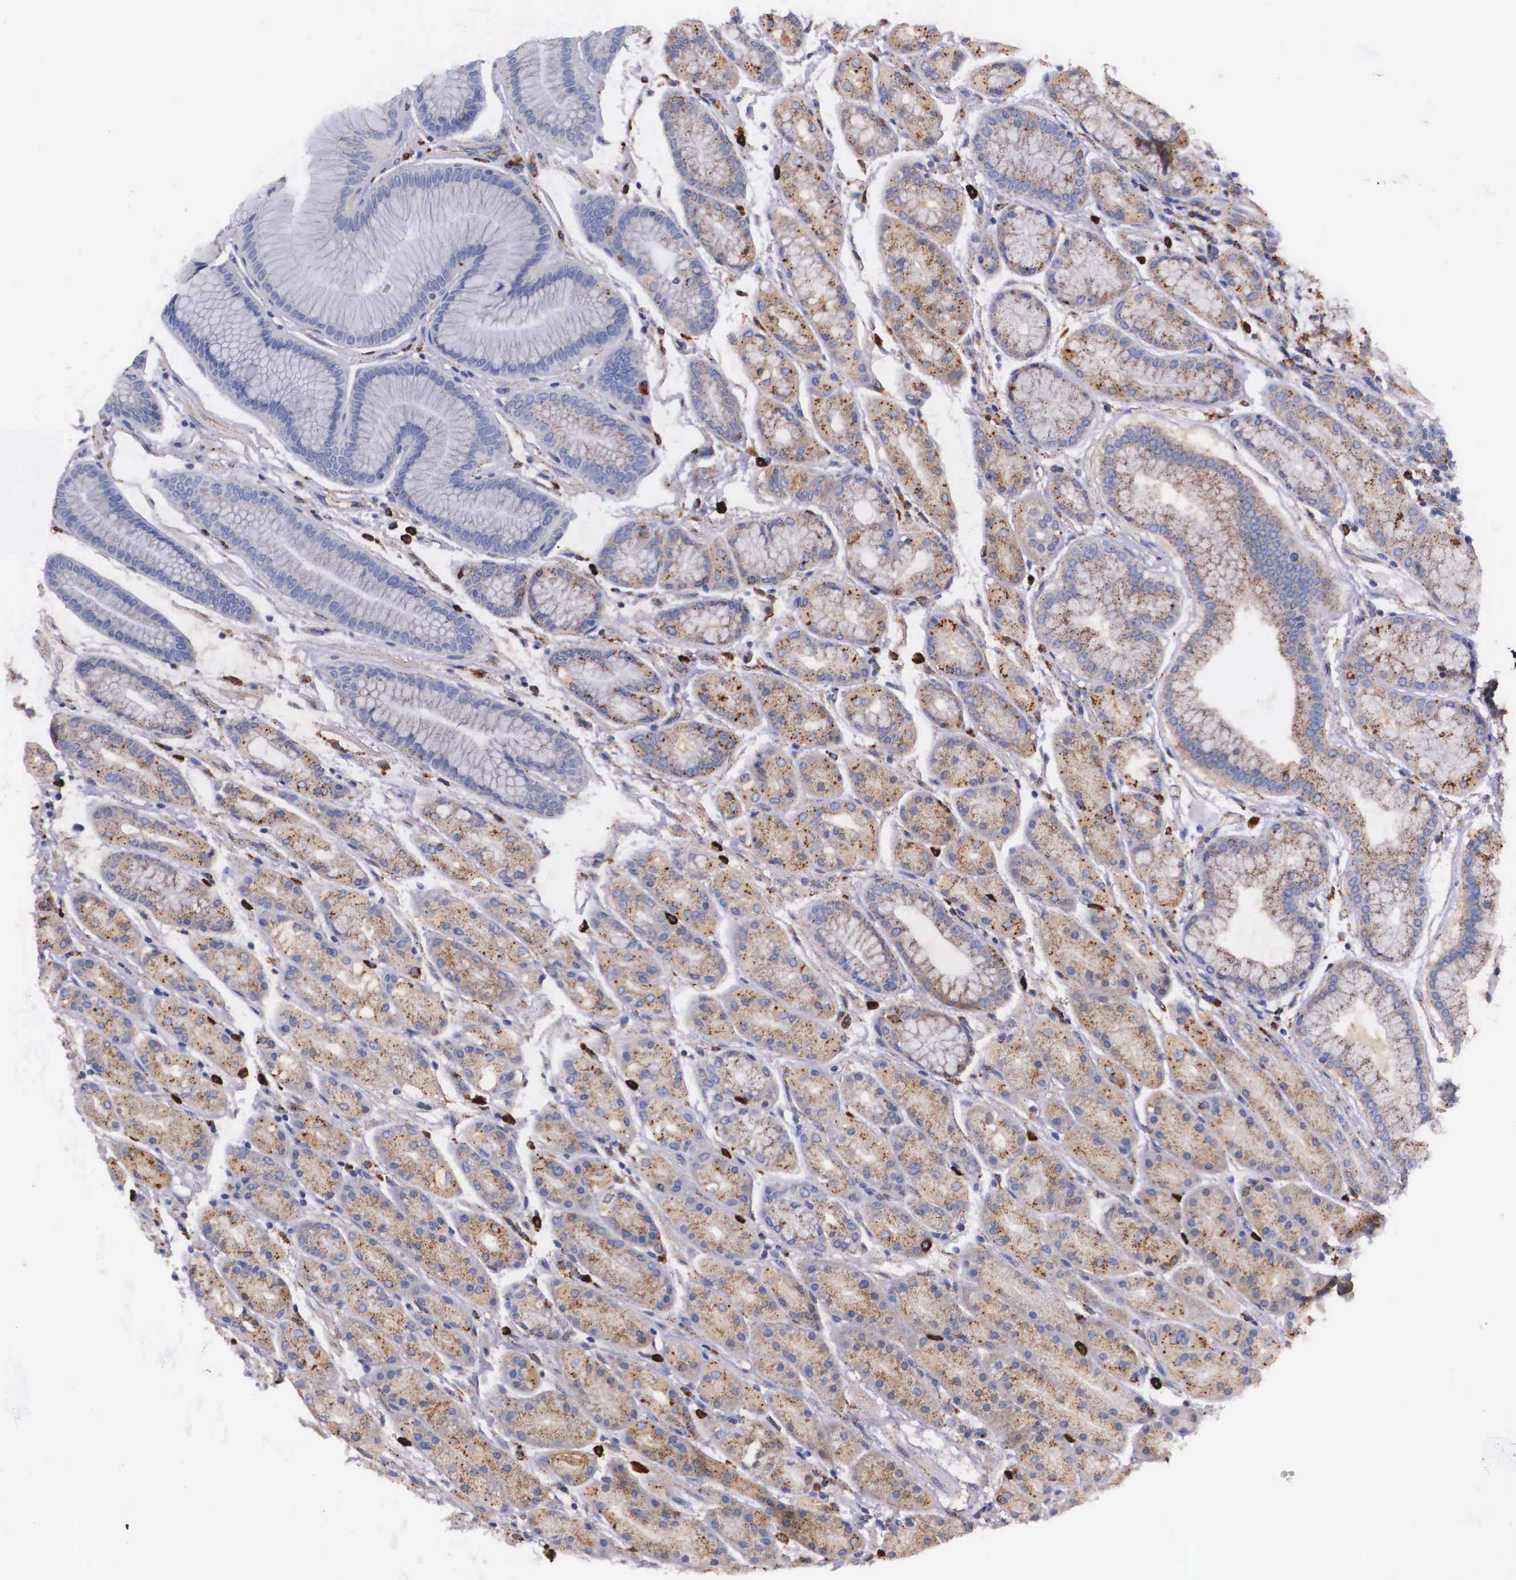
{"staining": {"intensity": "weak", "quantity": "25%-75%", "location": "cytoplasmic/membranous"}, "tissue": "stomach", "cell_type": "Glandular cells", "image_type": "normal", "snomed": [{"axis": "morphology", "description": "Normal tissue, NOS"}, {"axis": "topography", "description": "Stomach, upper"}], "caption": "The photomicrograph exhibits a brown stain indicating the presence of a protein in the cytoplasmic/membranous of glandular cells in stomach. (DAB IHC with brightfield microscopy, high magnification).", "gene": "NAGA", "patient": {"sex": "male", "age": 72}}